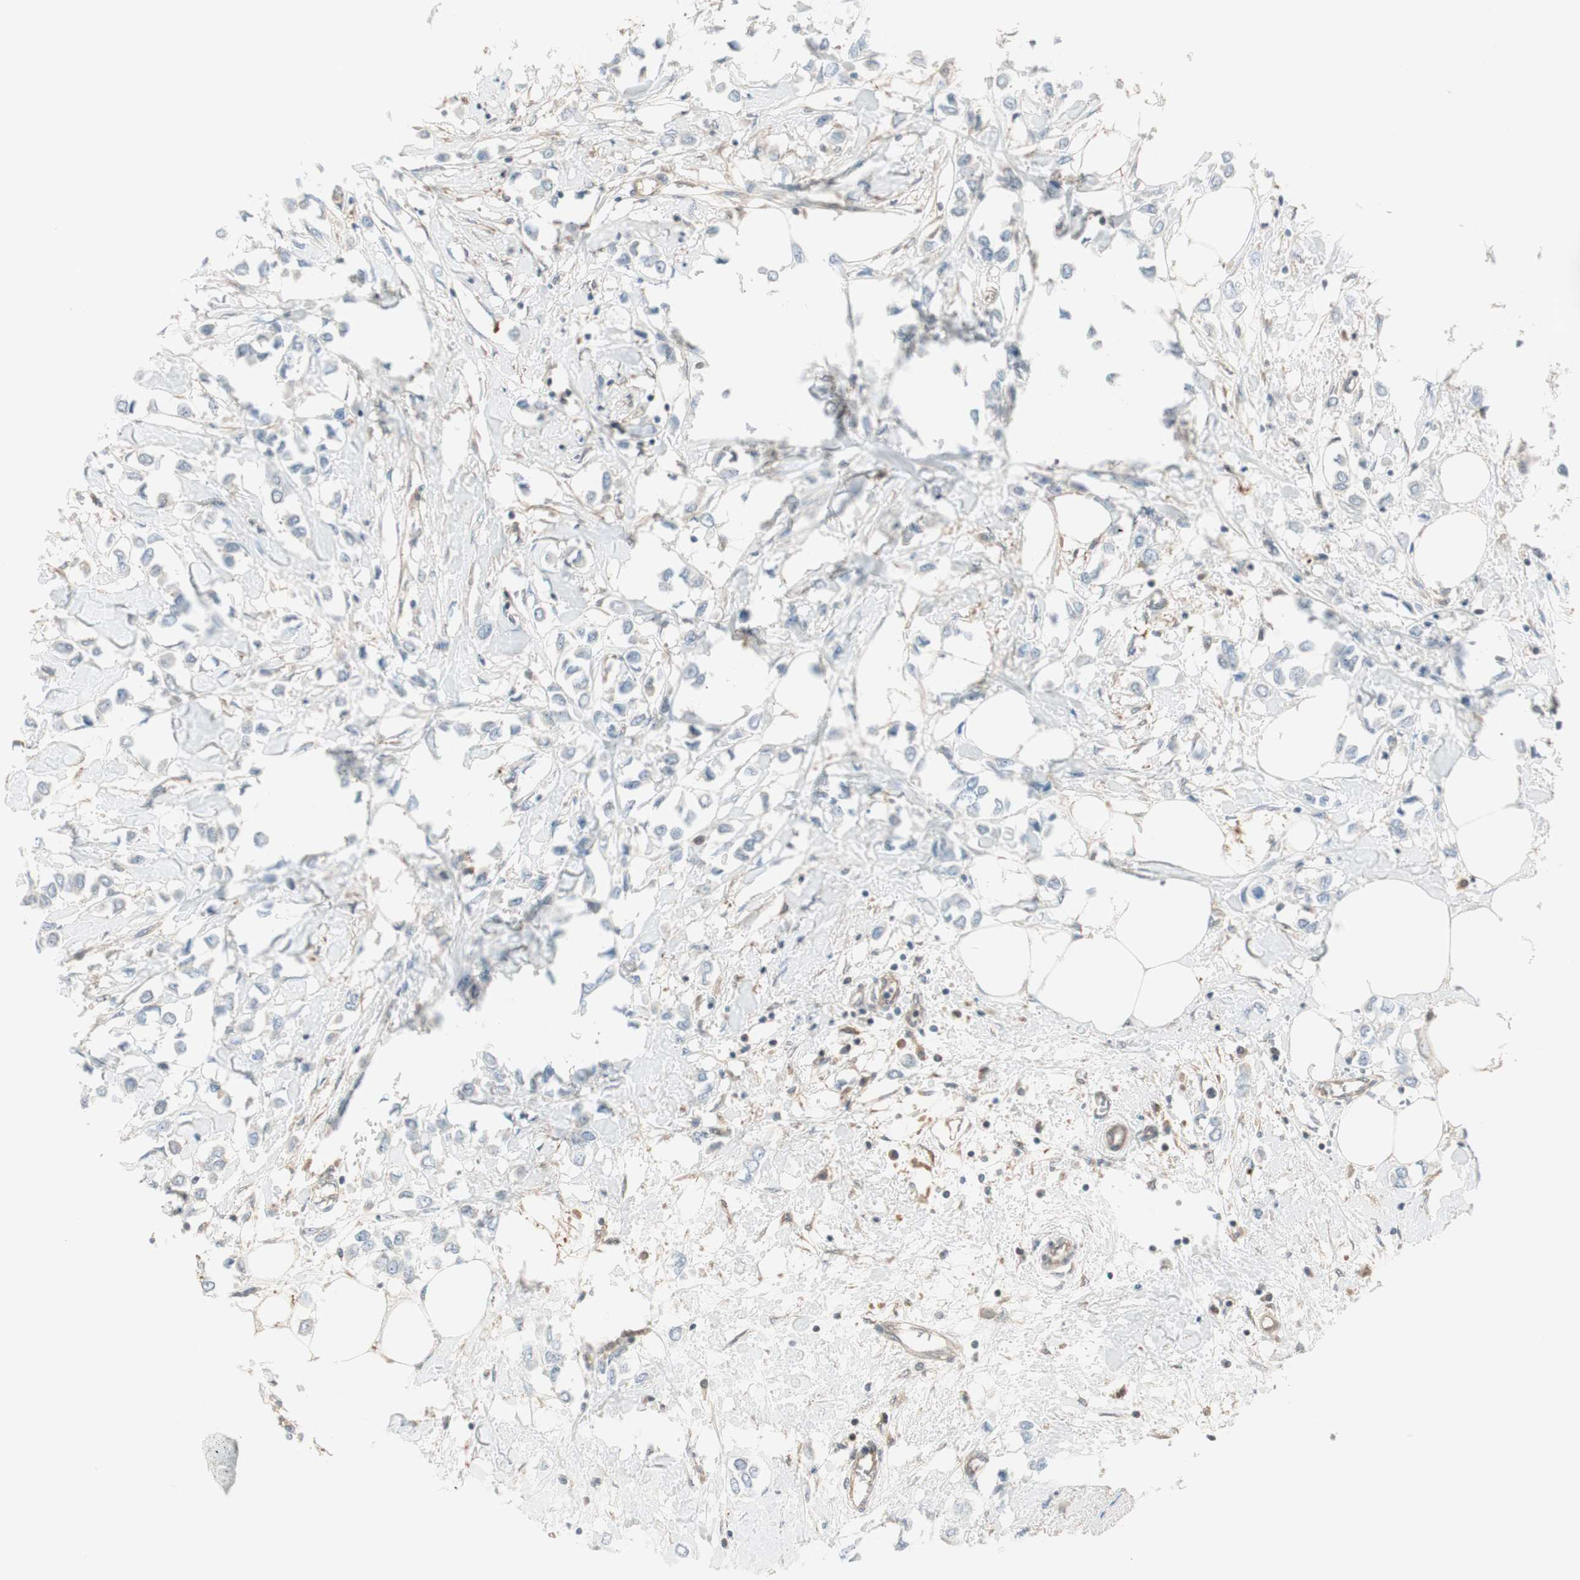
{"staining": {"intensity": "weak", "quantity": "<25%", "location": "cytoplasmic/membranous"}, "tissue": "breast cancer", "cell_type": "Tumor cells", "image_type": "cancer", "snomed": [{"axis": "morphology", "description": "Lobular carcinoma"}, {"axis": "topography", "description": "Breast"}], "caption": "An IHC photomicrograph of breast lobular carcinoma is shown. There is no staining in tumor cells of breast lobular carcinoma.", "gene": "GALT", "patient": {"sex": "female", "age": 51}}